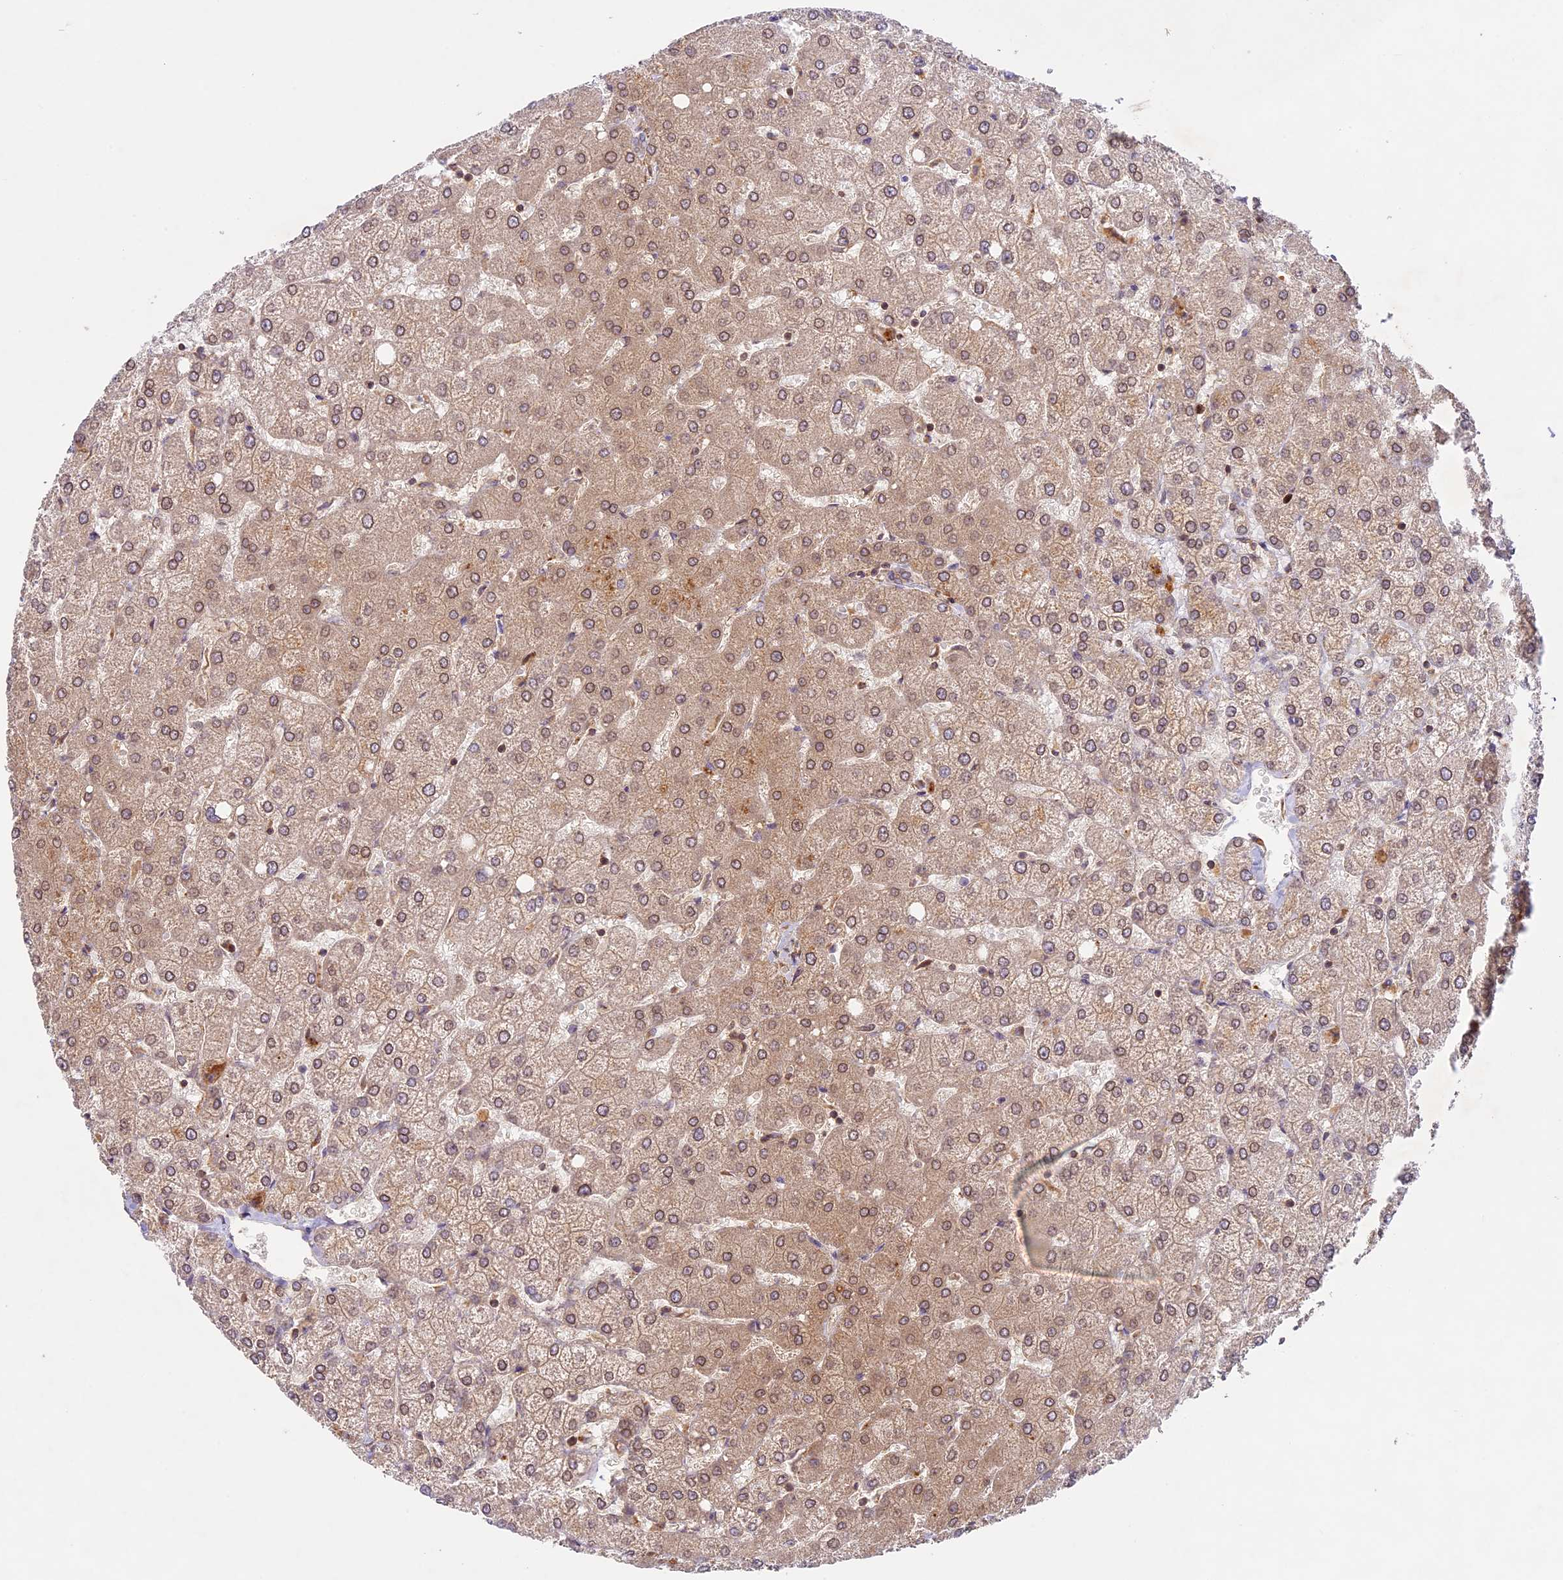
{"staining": {"intensity": "negative", "quantity": "none", "location": "none"}, "tissue": "liver", "cell_type": "Cholangiocytes", "image_type": "normal", "snomed": [{"axis": "morphology", "description": "Normal tissue, NOS"}, {"axis": "topography", "description": "Liver"}], "caption": "Immunohistochemistry (IHC) histopathology image of normal liver stained for a protein (brown), which exhibits no staining in cholangiocytes.", "gene": "DGKH", "patient": {"sex": "female", "age": 54}}